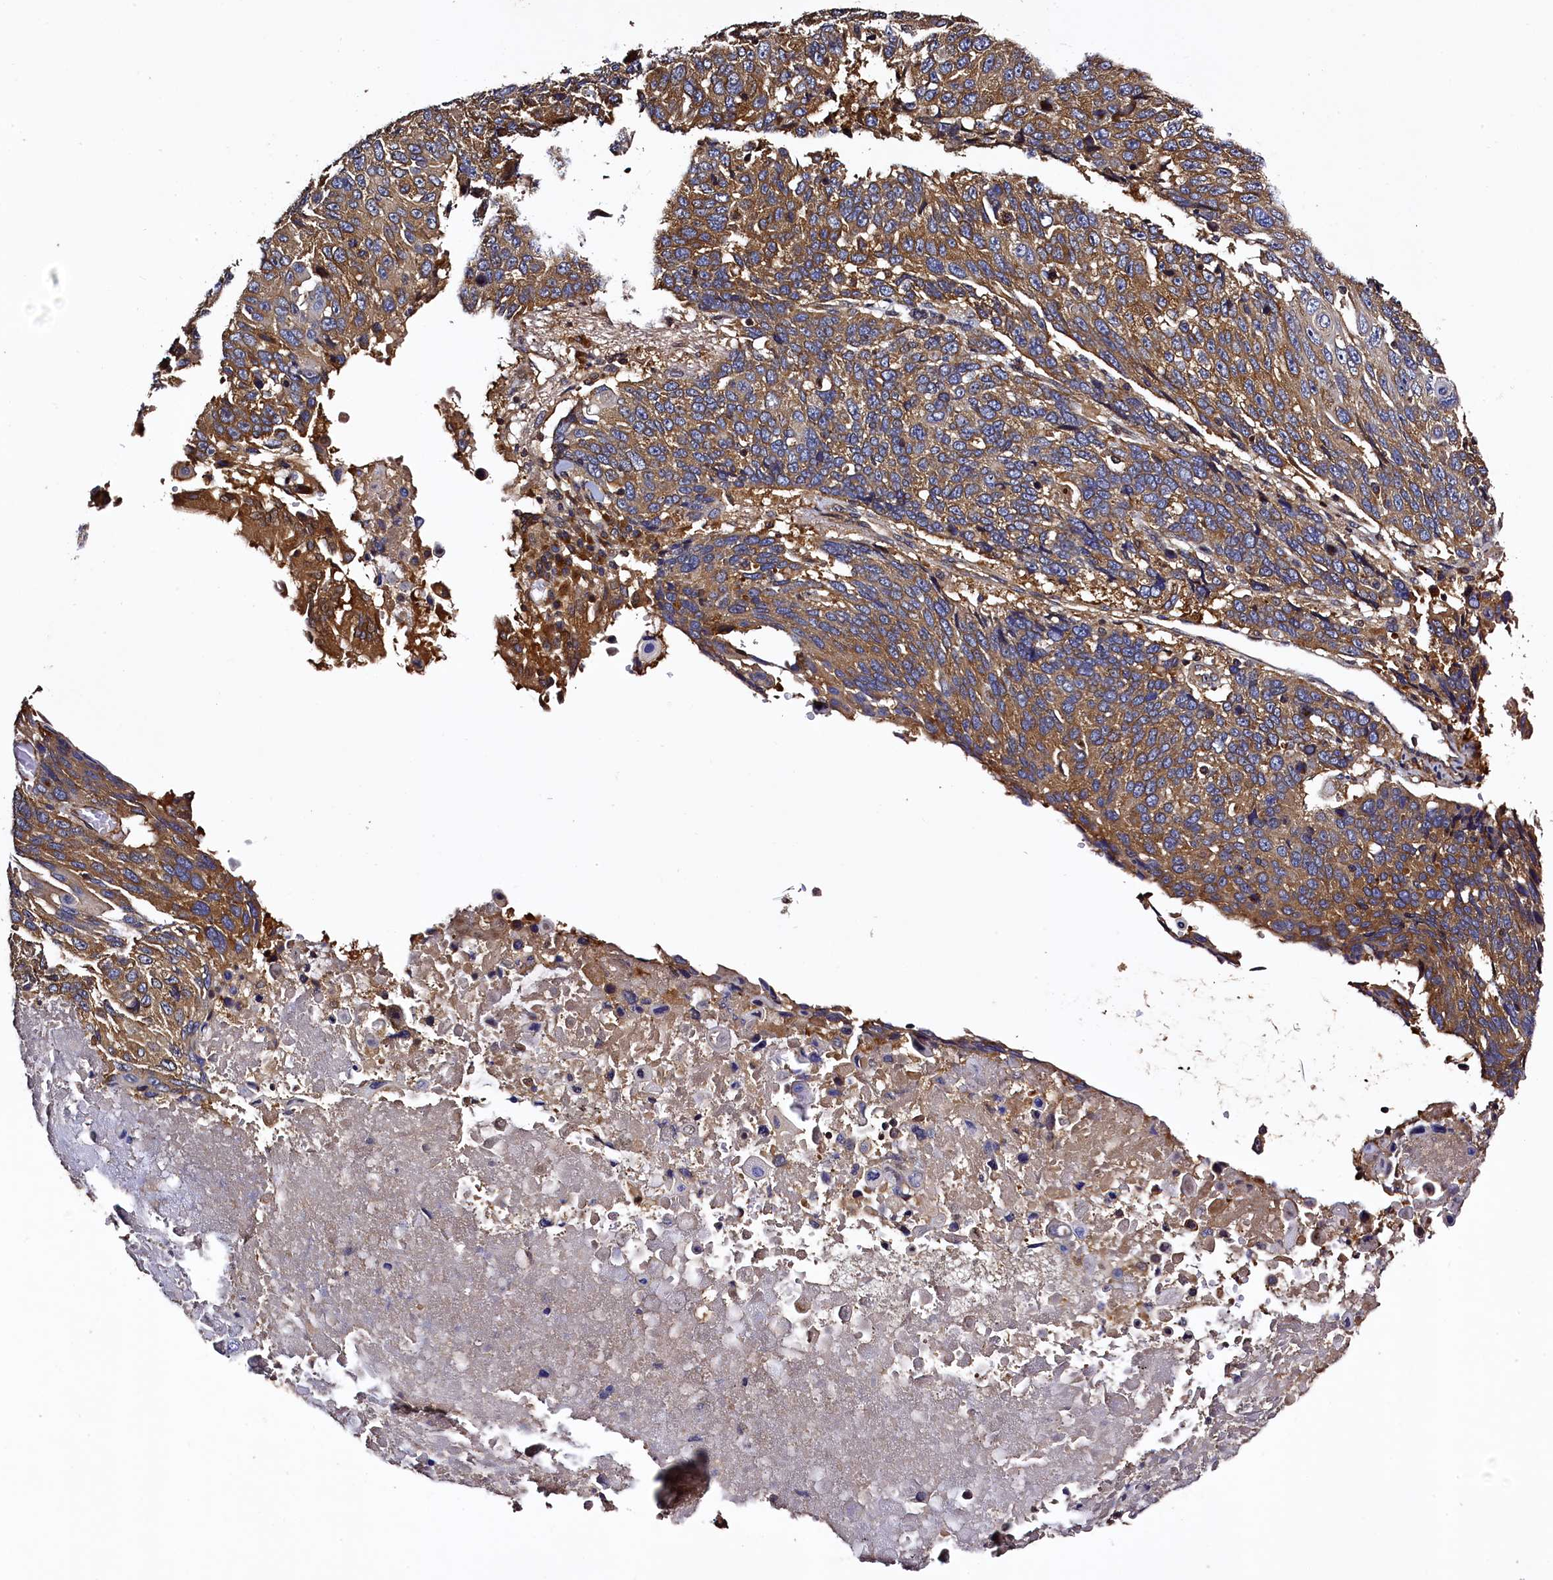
{"staining": {"intensity": "moderate", "quantity": ">75%", "location": "cytoplasmic/membranous"}, "tissue": "lung cancer", "cell_type": "Tumor cells", "image_type": "cancer", "snomed": [{"axis": "morphology", "description": "Squamous cell carcinoma, NOS"}, {"axis": "topography", "description": "Lung"}], "caption": "Tumor cells reveal medium levels of moderate cytoplasmic/membranous positivity in approximately >75% of cells in lung cancer. (DAB IHC with brightfield microscopy, high magnification).", "gene": "KLC2", "patient": {"sex": "male", "age": 66}}